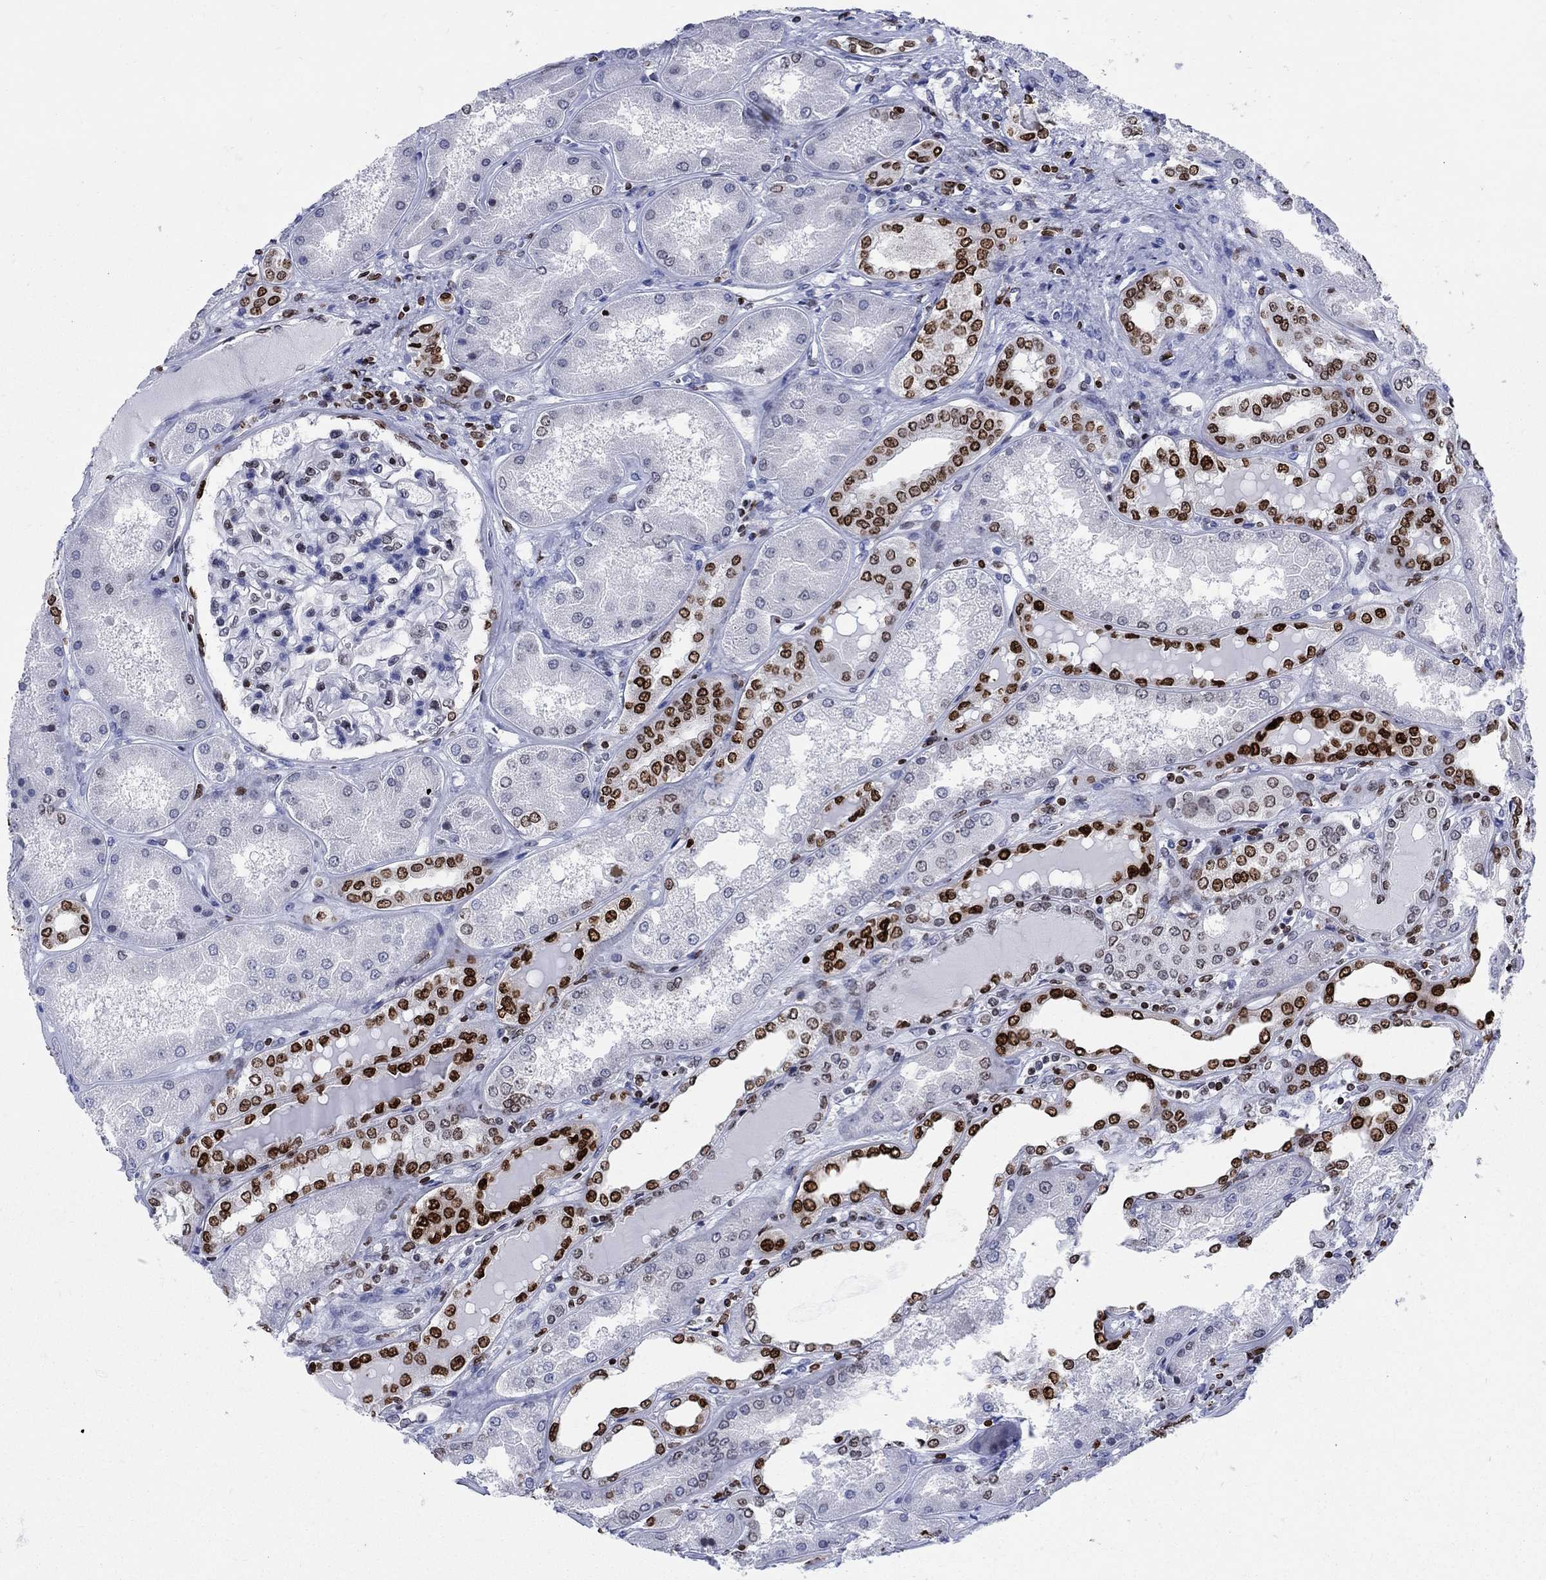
{"staining": {"intensity": "weak", "quantity": "<25%", "location": "nuclear"}, "tissue": "kidney", "cell_type": "Cells in glomeruli", "image_type": "normal", "snomed": [{"axis": "morphology", "description": "Normal tissue, NOS"}, {"axis": "topography", "description": "Kidney"}], "caption": "This histopathology image is of unremarkable kidney stained with IHC to label a protein in brown with the nuclei are counter-stained blue. There is no expression in cells in glomeruli.", "gene": "HMGA1", "patient": {"sex": "female", "age": 56}}